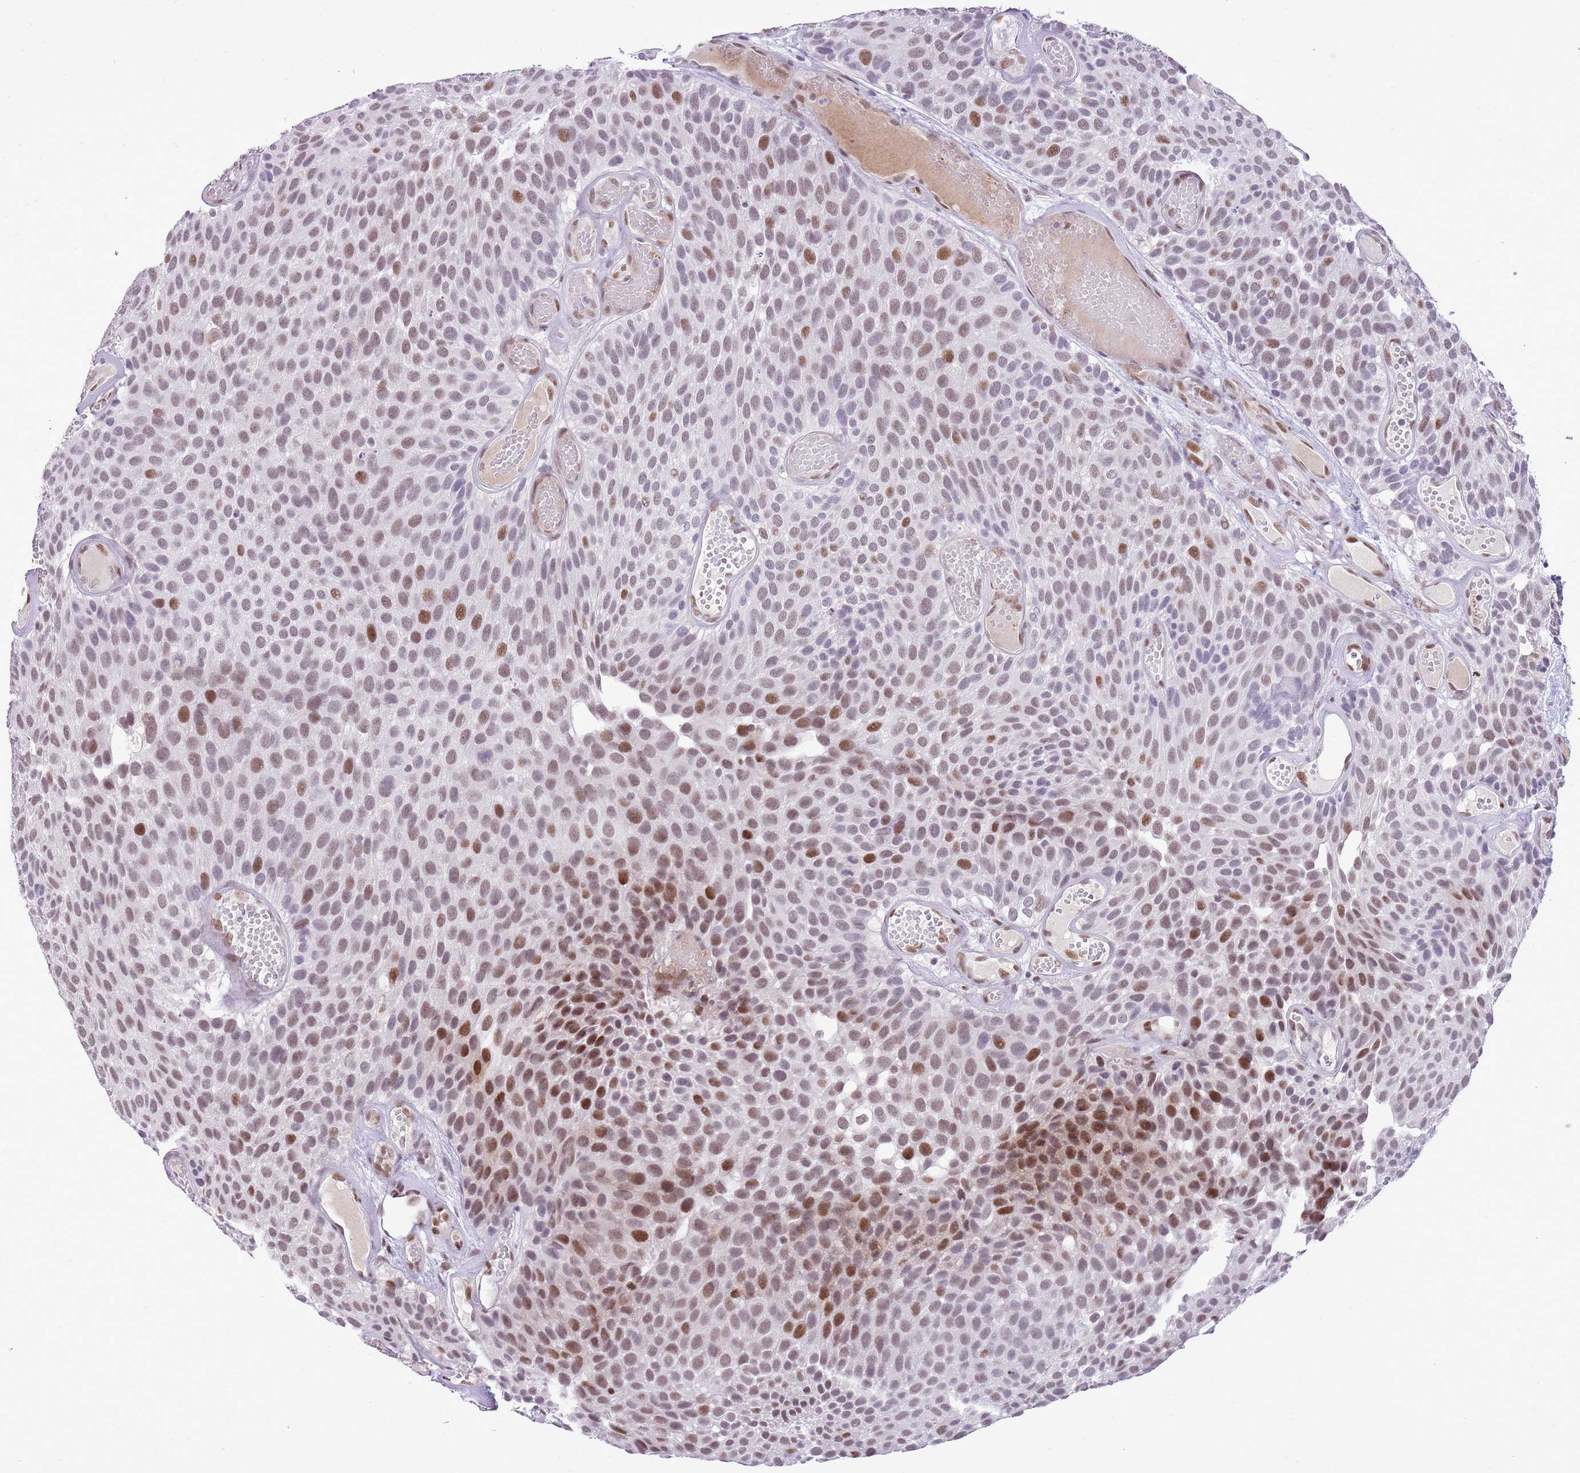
{"staining": {"intensity": "strong", "quantity": "<25%", "location": "nuclear"}, "tissue": "urothelial cancer", "cell_type": "Tumor cells", "image_type": "cancer", "snomed": [{"axis": "morphology", "description": "Urothelial carcinoma, Low grade"}, {"axis": "topography", "description": "Urinary bladder"}], "caption": "An immunohistochemistry image of tumor tissue is shown. Protein staining in brown shows strong nuclear positivity in urothelial cancer within tumor cells.", "gene": "NACC2", "patient": {"sex": "male", "age": 89}}